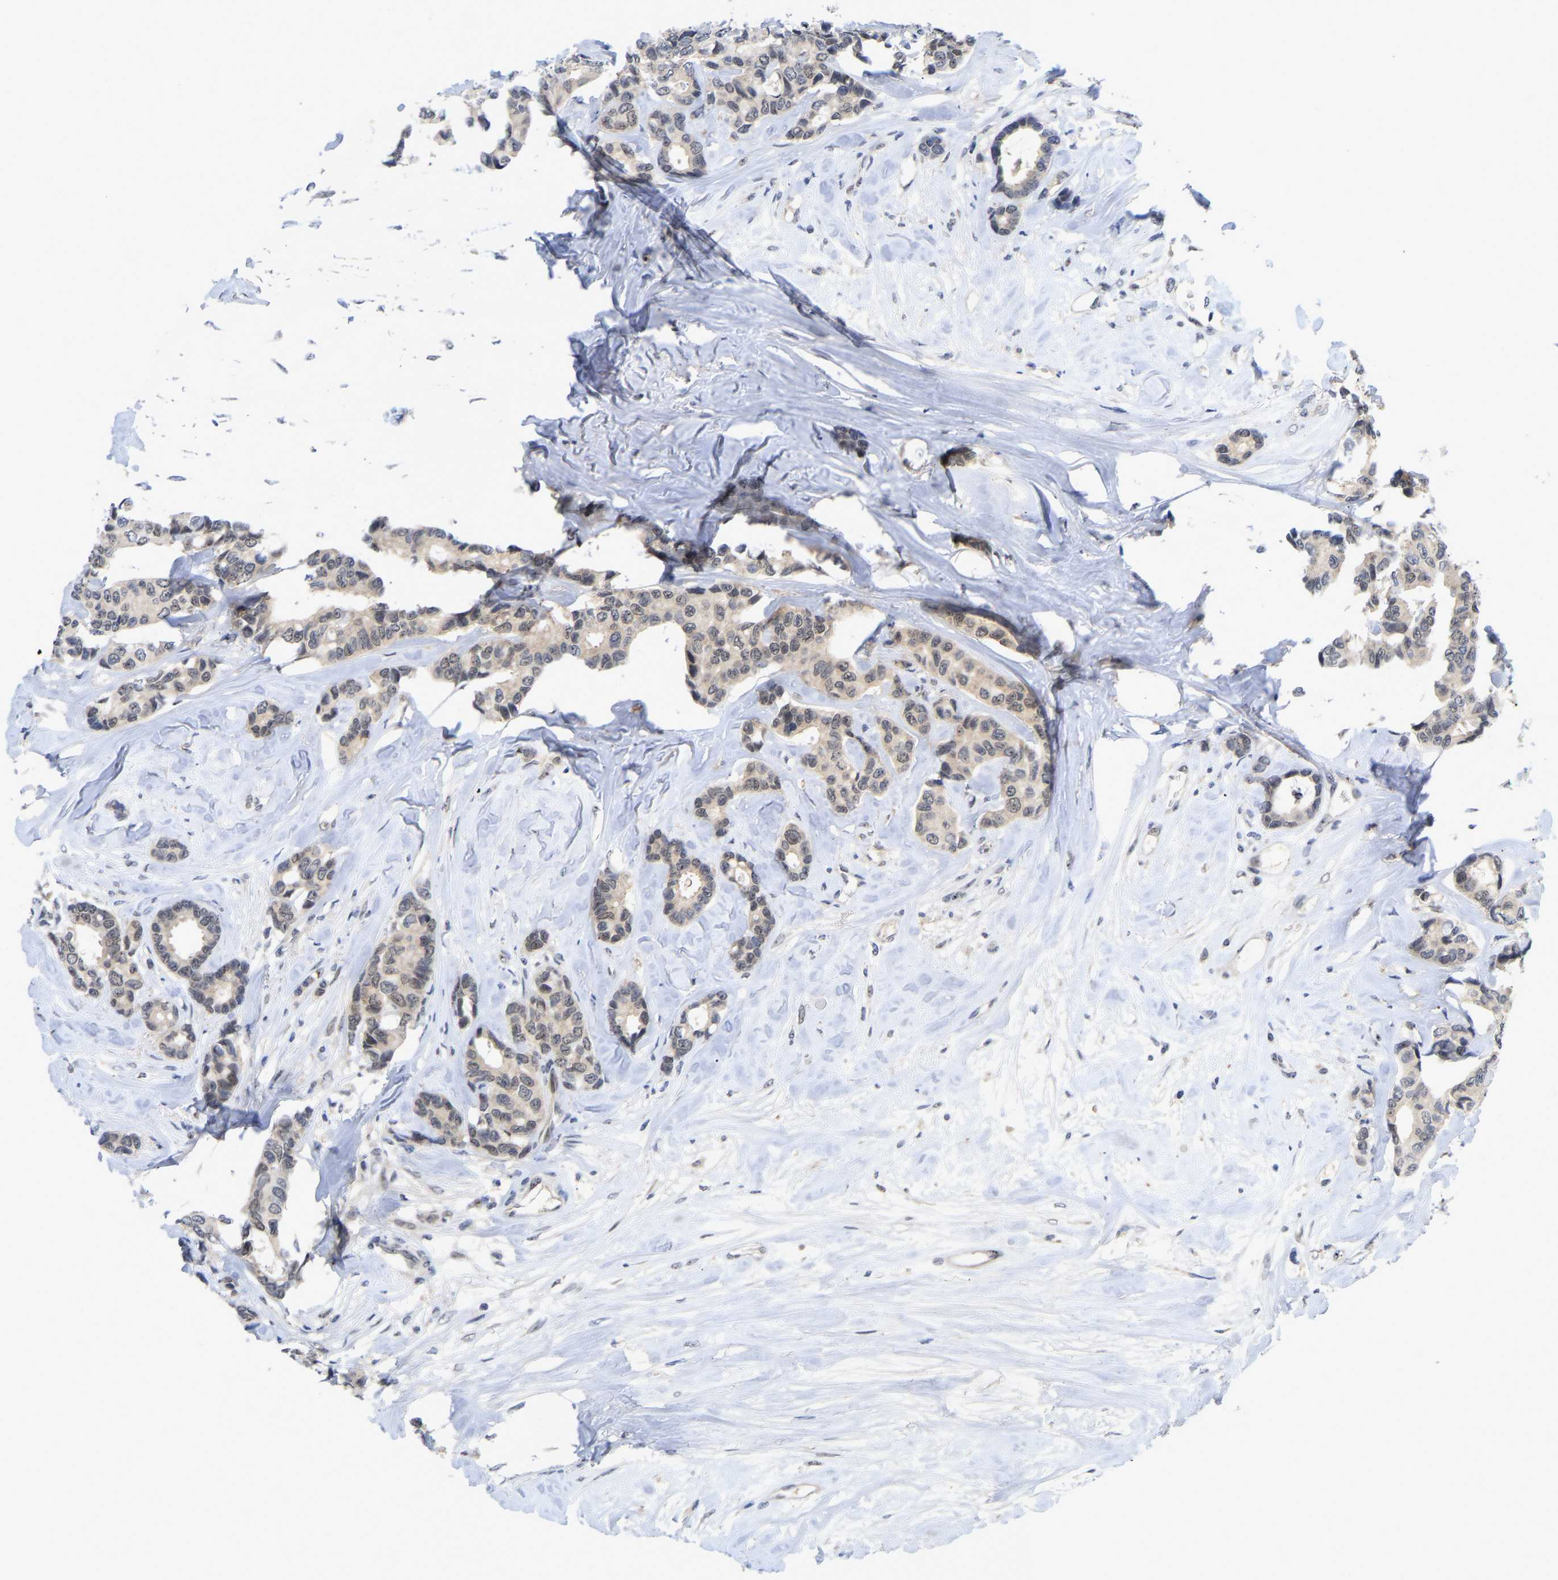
{"staining": {"intensity": "negative", "quantity": "none", "location": "none"}, "tissue": "breast cancer", "cell_type": "Tumor cells", "image_type": "cancer", "snomed": [{"axis": "morphology", "description": "Duct carcinoma"}, {"axis": "topography", "description": "Breast"}], "caption": "DAB immunohistochemical staining of breast infiltrating ductal carcinoma shows no significant expression in tumor cells.", "gene": "NLE1", "patient": {"sex": "female", "age": 87}}